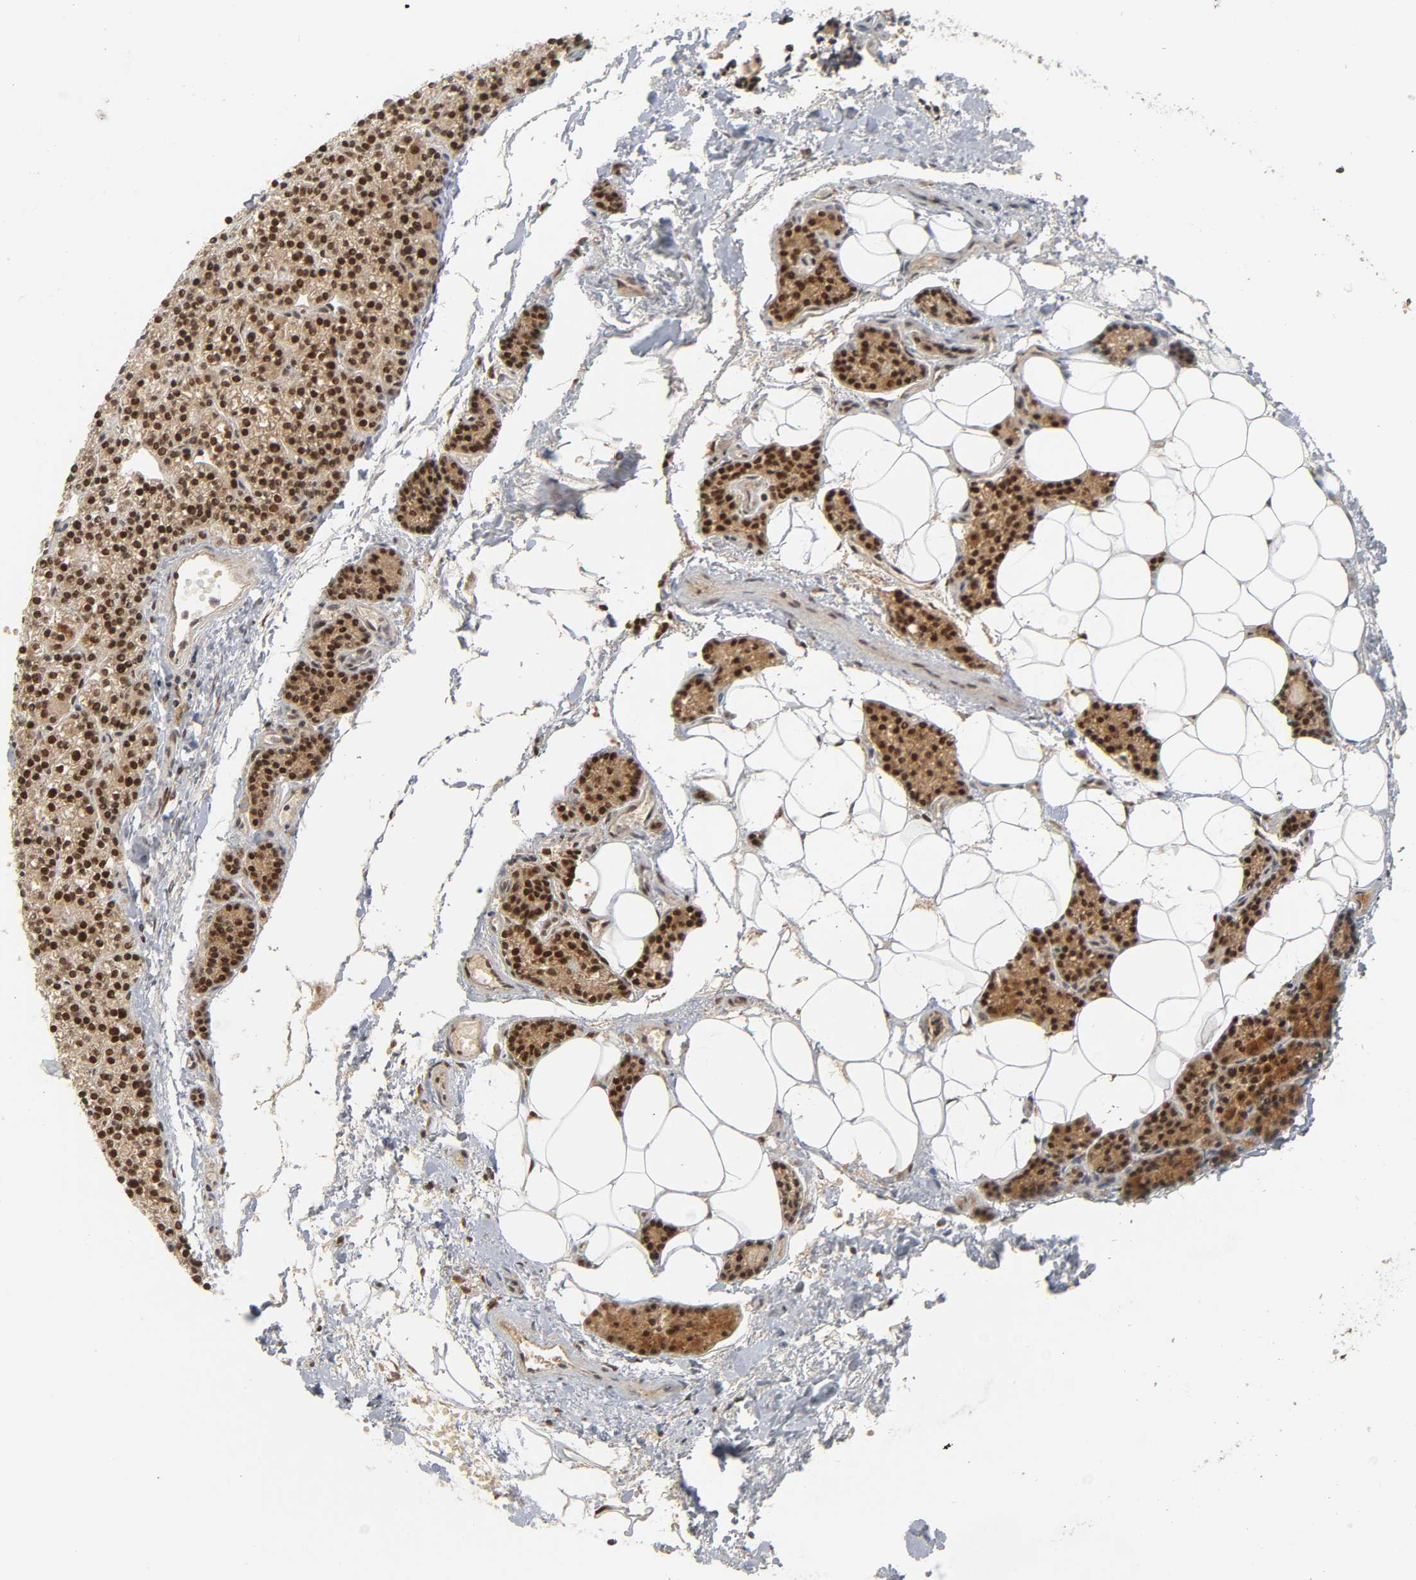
{"staining": {"intensity": "moderate", "quantity": ">75%", "location": "cytoplasmic/membranous,nuclear"}, "tissue": "parathyroid gland", "cell_type": "Glandular cells", "image_type": "normal", "snomed": [{"axis": "morphology", "description": "Normal tissue, NOS"}, {"axis": "topography", "description": "Parathyroid gland"}], "caption": "Protein expression analysis of normal parathyroid gland exhibits moderate cytoplasmic/membranous,nuclear expression in approximately >75% of glandular cells. Immunohistochemistry stains the protein in brown and the nuclei are stained blue.", "gene": "KAT2B", "patient": {"sex": "female", "age": 50}}